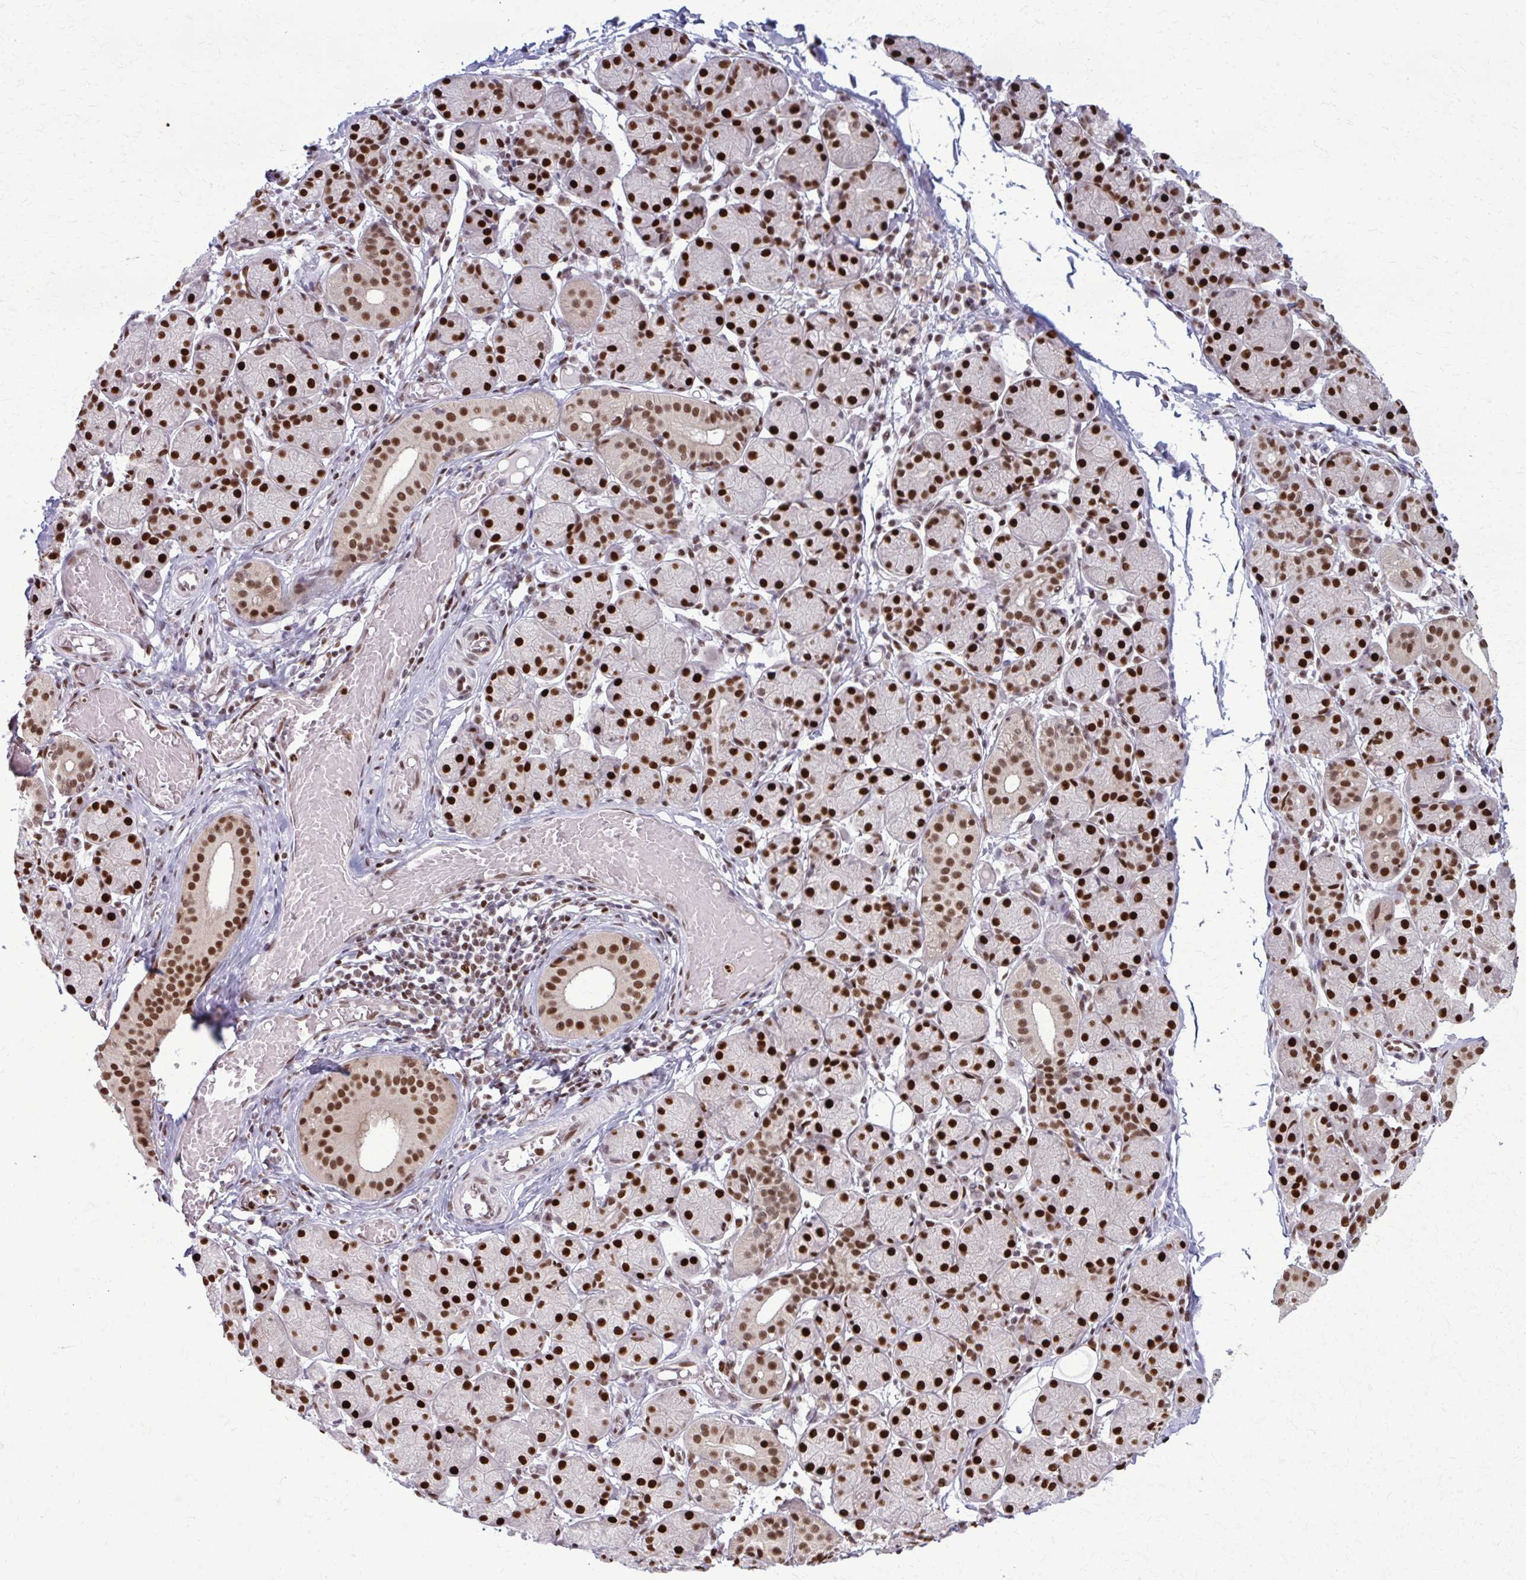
{"staining": {"intensity": "strong", "quantity": ">75%", "location": "nuclear"}, "tissue": "salivary gland", "cell_type": "Glandular cells", "image_type": "normal", "snomed": [{"axis": "morphology", "description": "Normal tissue, NOS"}, {"axis": "topography", "description": "Salivary gland"}], "caption": "A photomicrograph showing strong nuclear staining in about >75% of glandular cells in benign salivary gland, as visualized by brown immunohistochemical staining.", "gene": "ZNF559", "patient": {"sex": "female", "age": 24}}